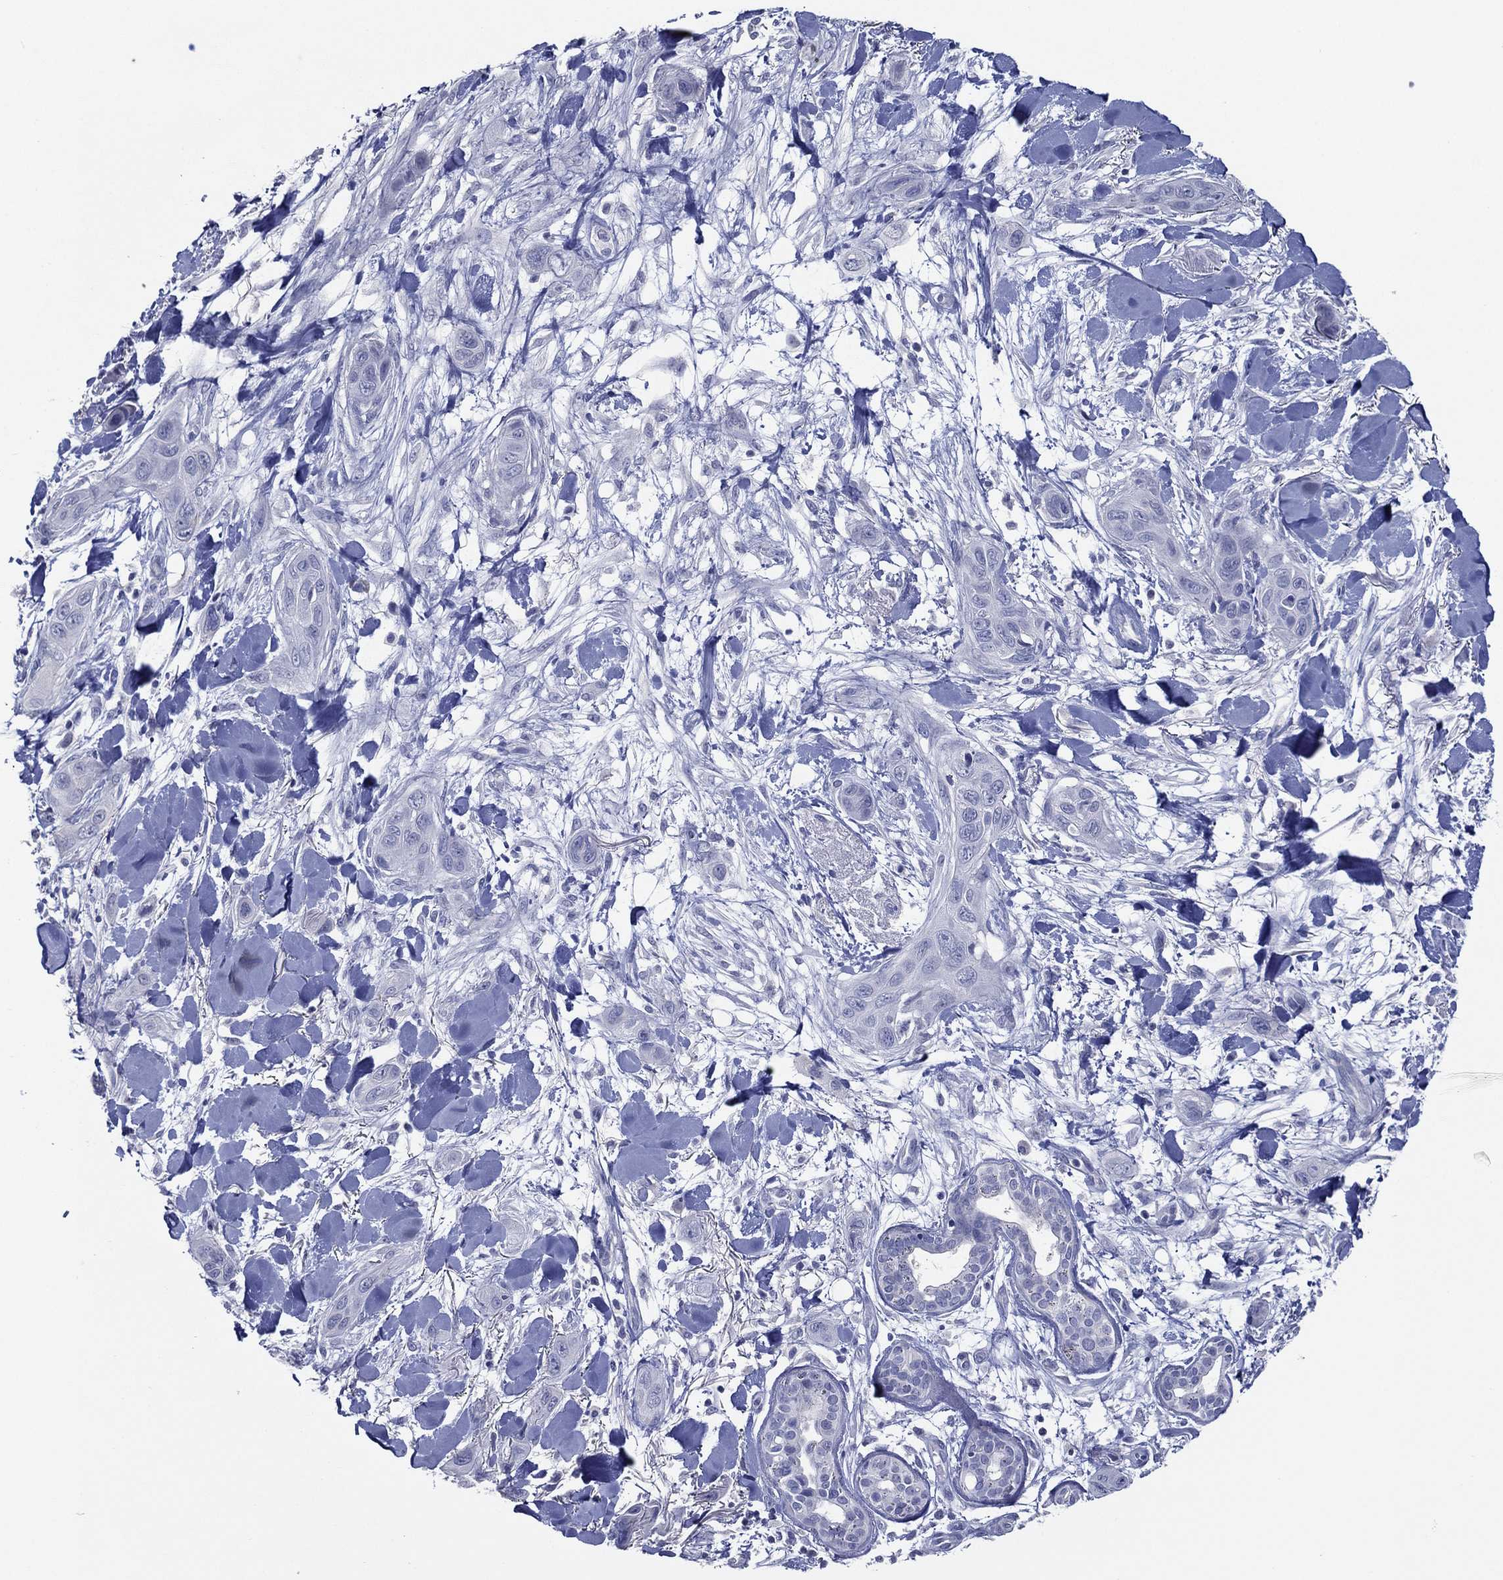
{"staining": {"intensity": "negative", "quantity": "none", "location": "none"}, "tissue": "skin cancer", "cell_type": "Tumor cells", "image_type": "cancer", "snomed": [{"axis": "morphology", "description": "Squamous cell carcinoma, NOS"}, {"axis": "topography", "description": "Skin"}], "caption": "The histopathology image reveals no staining of tumor cells in skin cancer. (DAB immunohistochemistry (IHC) visualized using brightfield microscopy, high magnification).", "gene": "SLC13A4", "patient": {"sex": "male", "age": 78}}